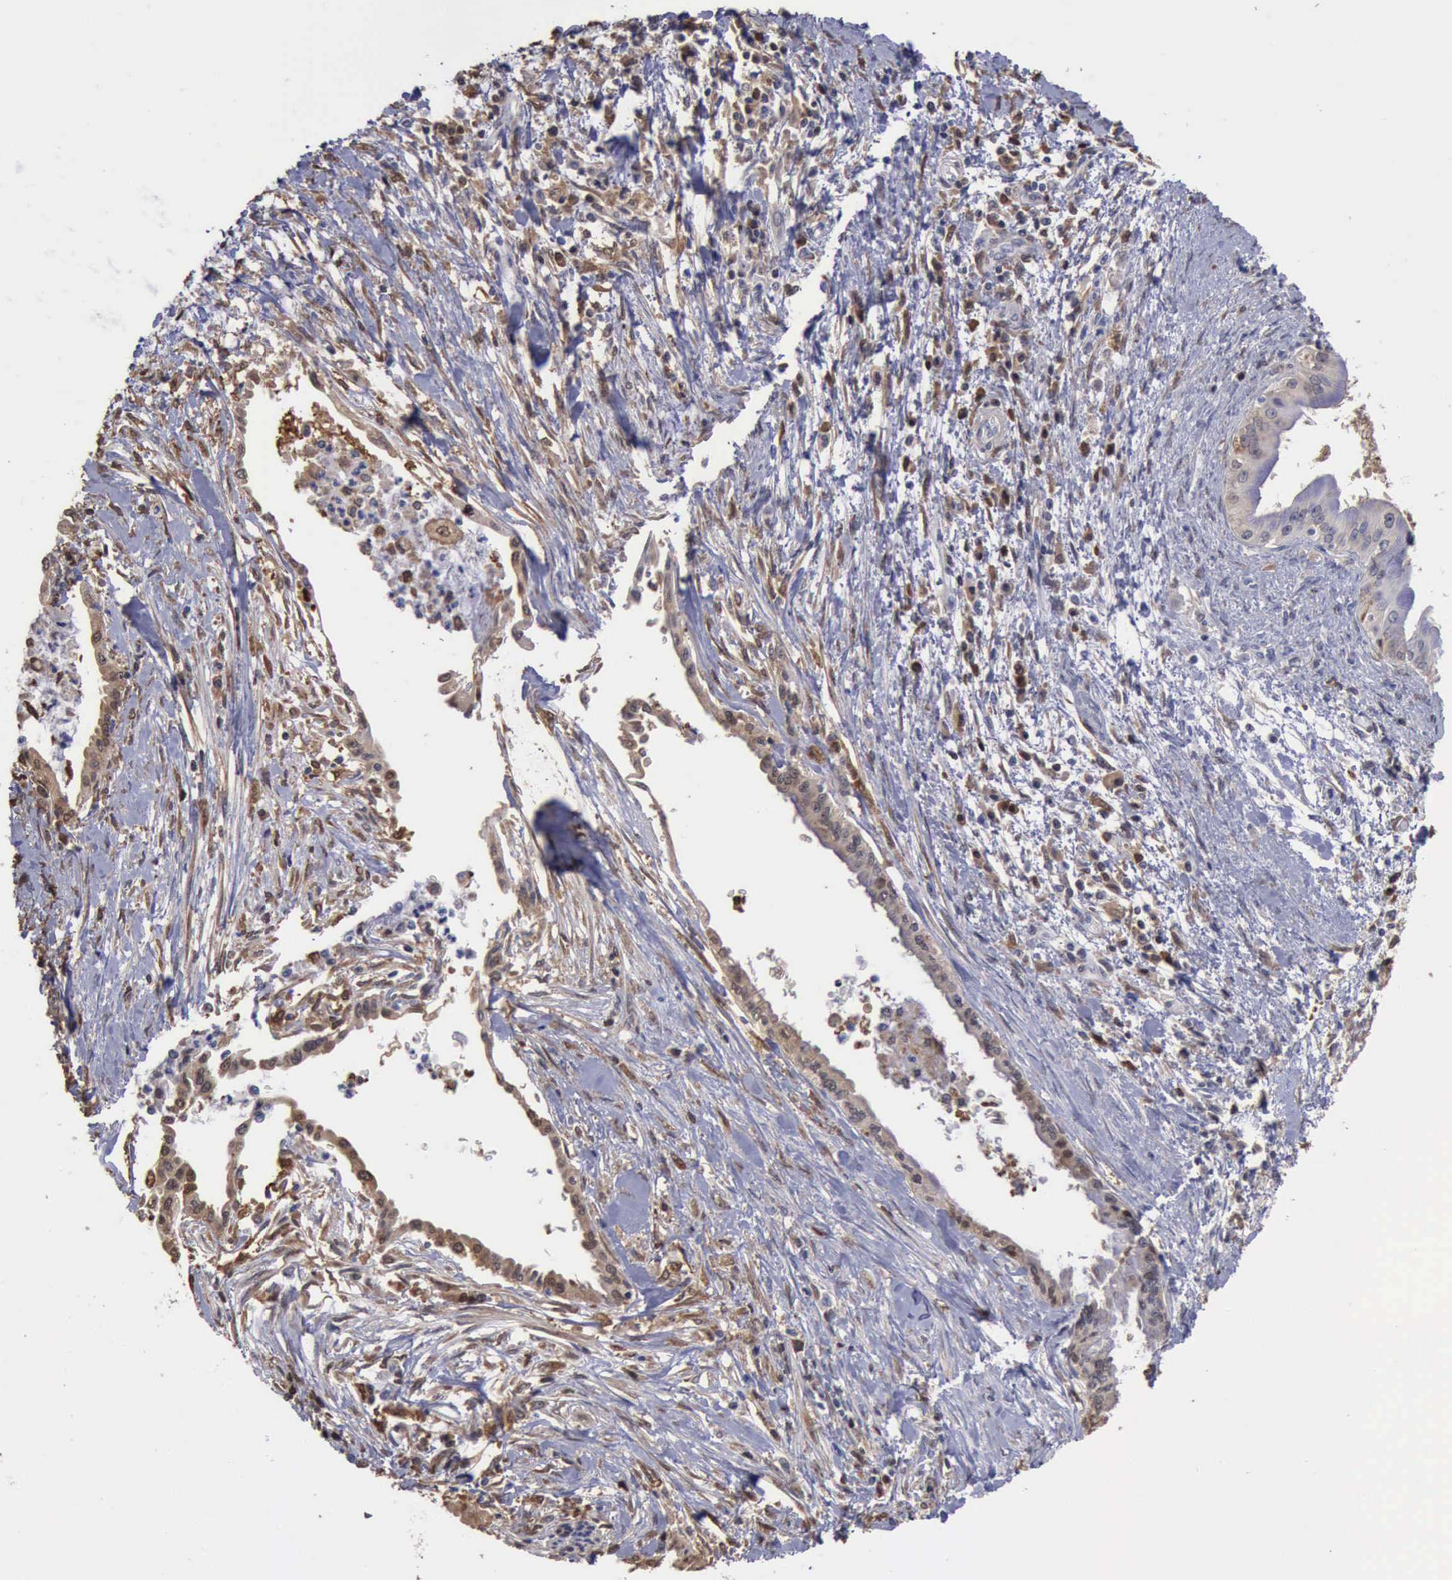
{"staining": {"intensity": "weak", "quantity": "<25%", "location": "cytoplasmic/membranous,nuclear"}, "tissue": "pancreatic cancer", "cell_type": "Tumor cells", "image_type": "cancer", "snomed": [{"axis": "morphology", "description": "Adenocarcinoma, NOS"}, {"axis": "topography", "description": "Pancreas"}], "caption": "Tumor cells are negative for brown protein staining in pancreatic adenocarcinoma.", "gene": "STAT1", "patient": {"sex": "female", "age": 64}}